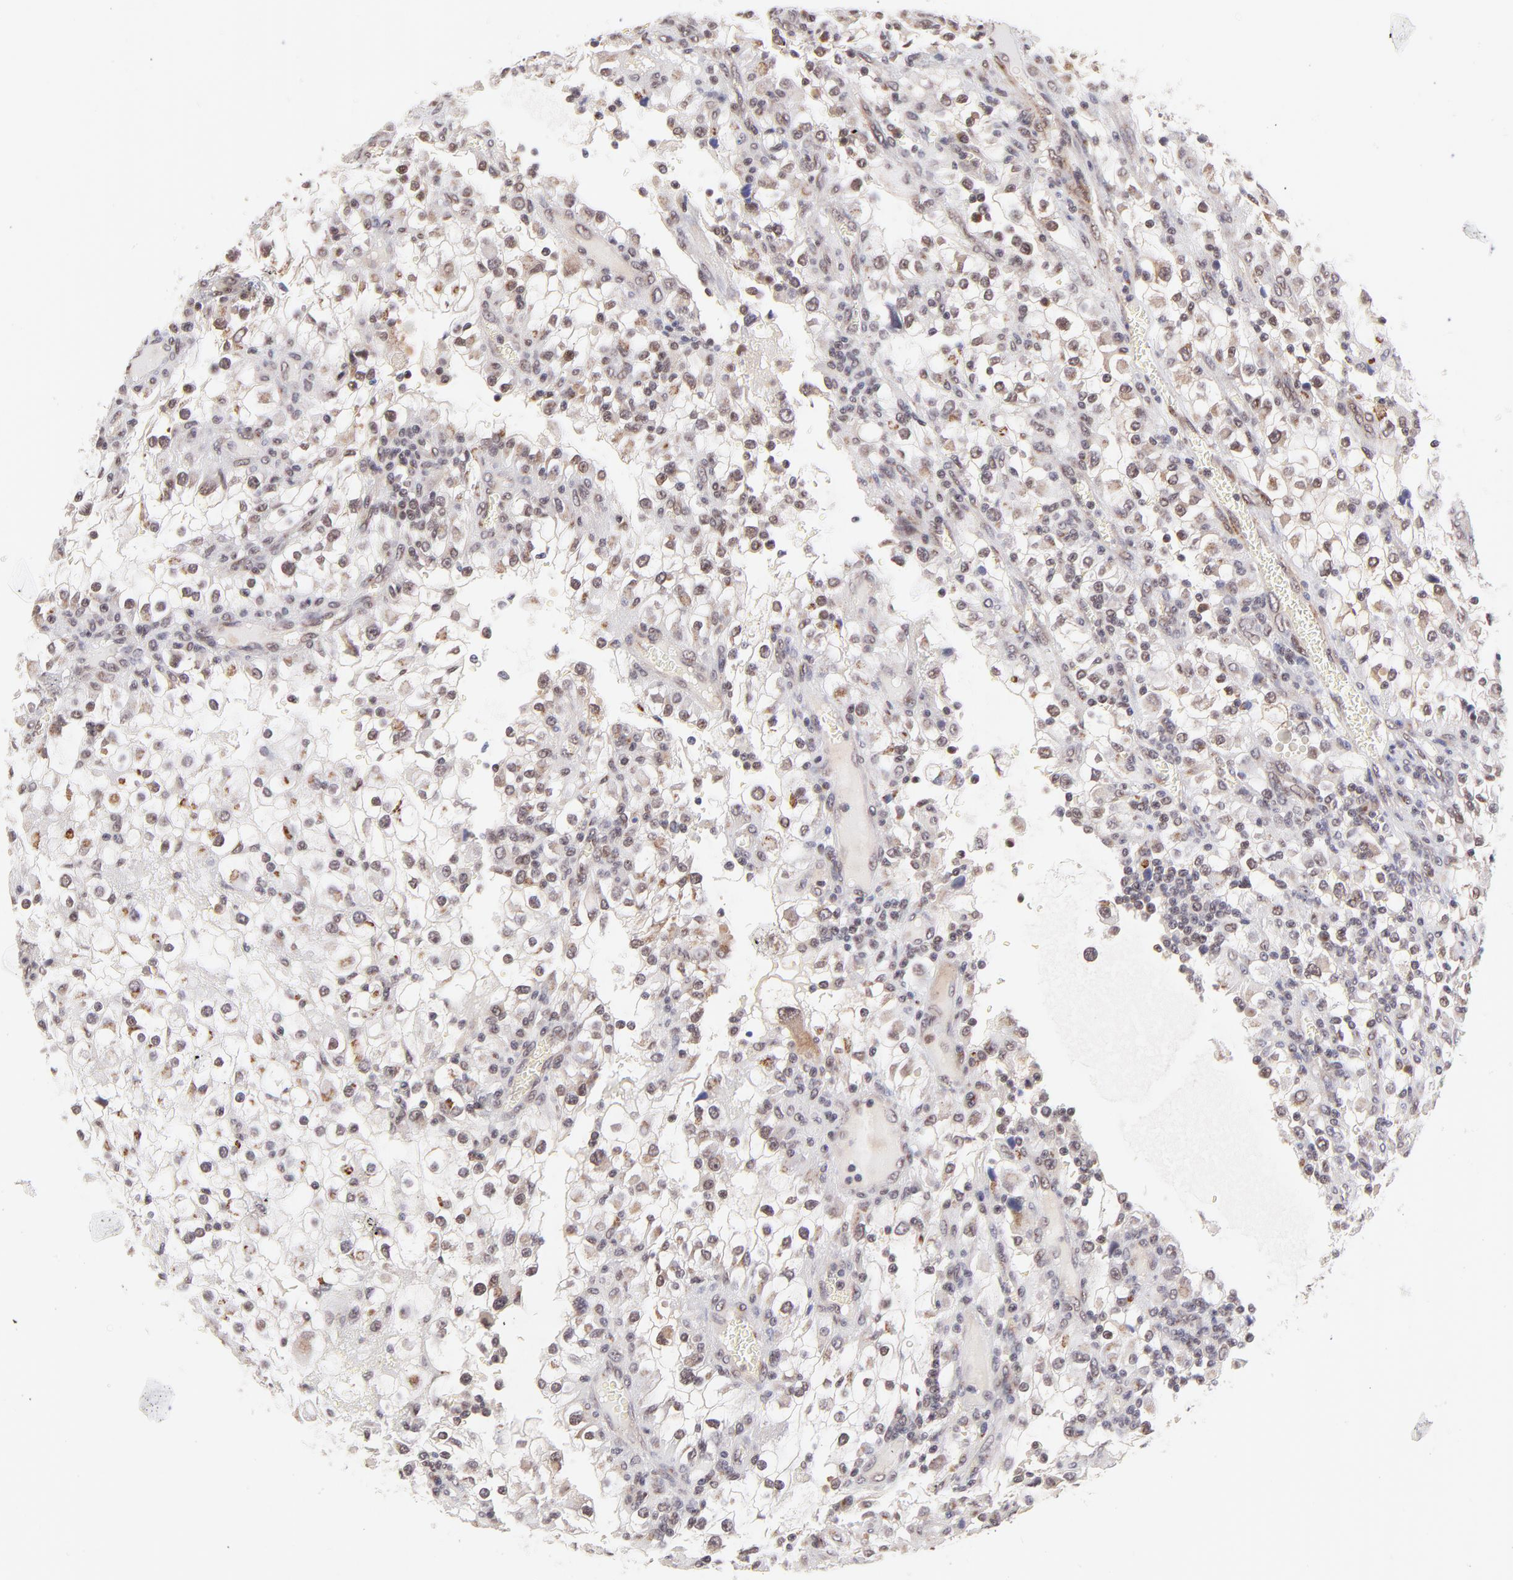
{"staining": {"intensity": "weak", "quantity": "25%-75%", "location": "nuclear"}, "tissue": "renal cancer", "cell_type": "Tumor cells", "image_type": "cancer", "snomed": [{"axis": "morphology", "description": "Adenocarcinoma, NOS"}, {"axis": "topography", "description": "Kidney"}], "caption": "Immunohistochemistry (IHC) photomicrograph of neoplastic tissue: human adenocarcinoma (renal) stained using immunohistochemistry displays low levels of weak protein expression localized specifically in the nuclear of tumor cells, appearing as a nuclear brown color.", "gene": "MED12", "patient": {"sex": "female", "age": 52}}